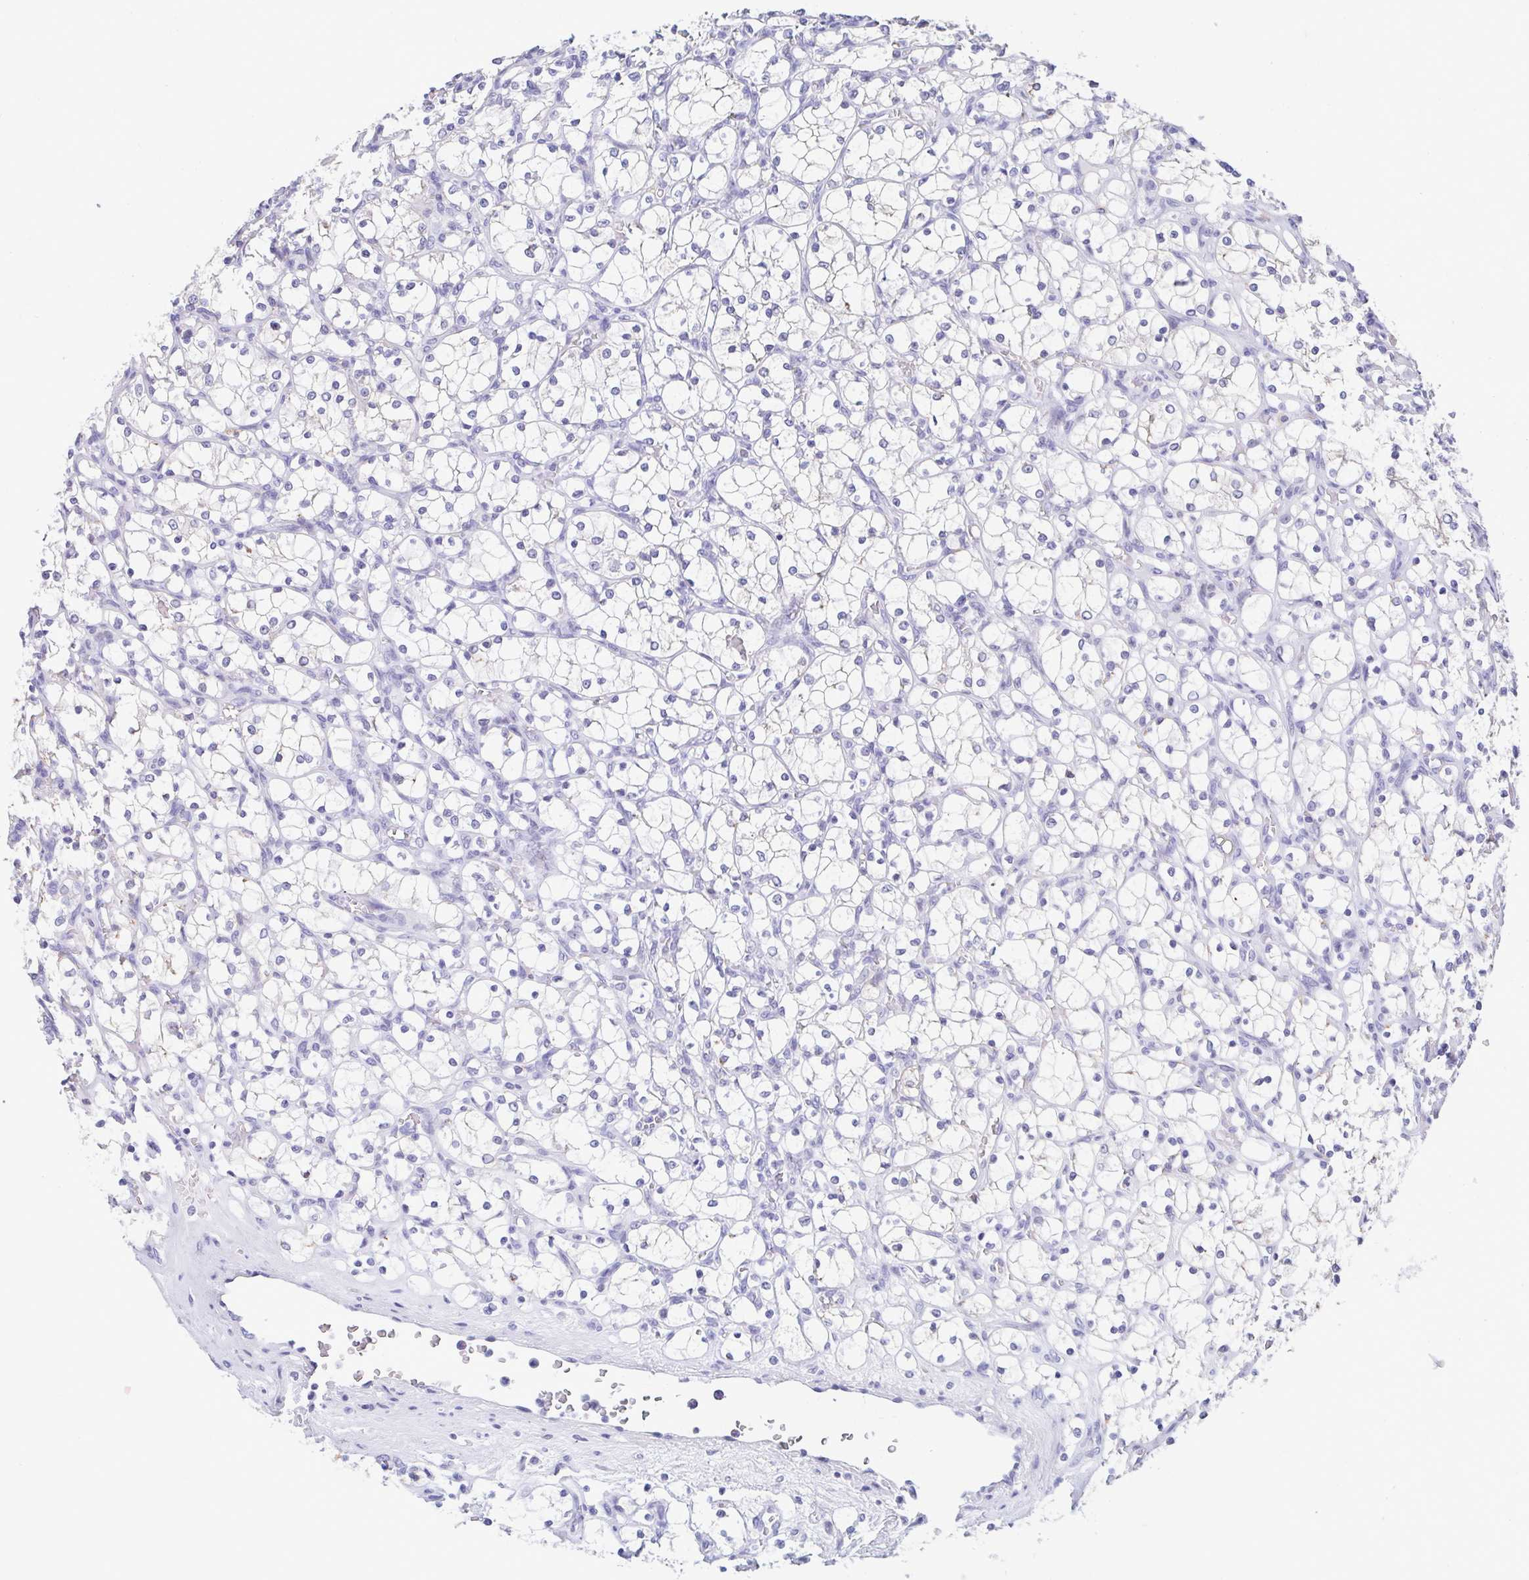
{"staining": {"intensity": "negative", "quantity": "none", "location": "none"}, "tissue": "renal cancer", "cell_type": "Tumor cells", "image_type": "cancer", "snomed": [{"axis": "morphology", "description": "Adenocarcinoma, NOS"}, {"axis": "topography", "description": "Kidney"}], "caption": "IHC of adenocarcinoma (renal) reveals no positivity in tumor cells.", "gene": "PERM1", "patient": {"sex": "female", "age": 69}}